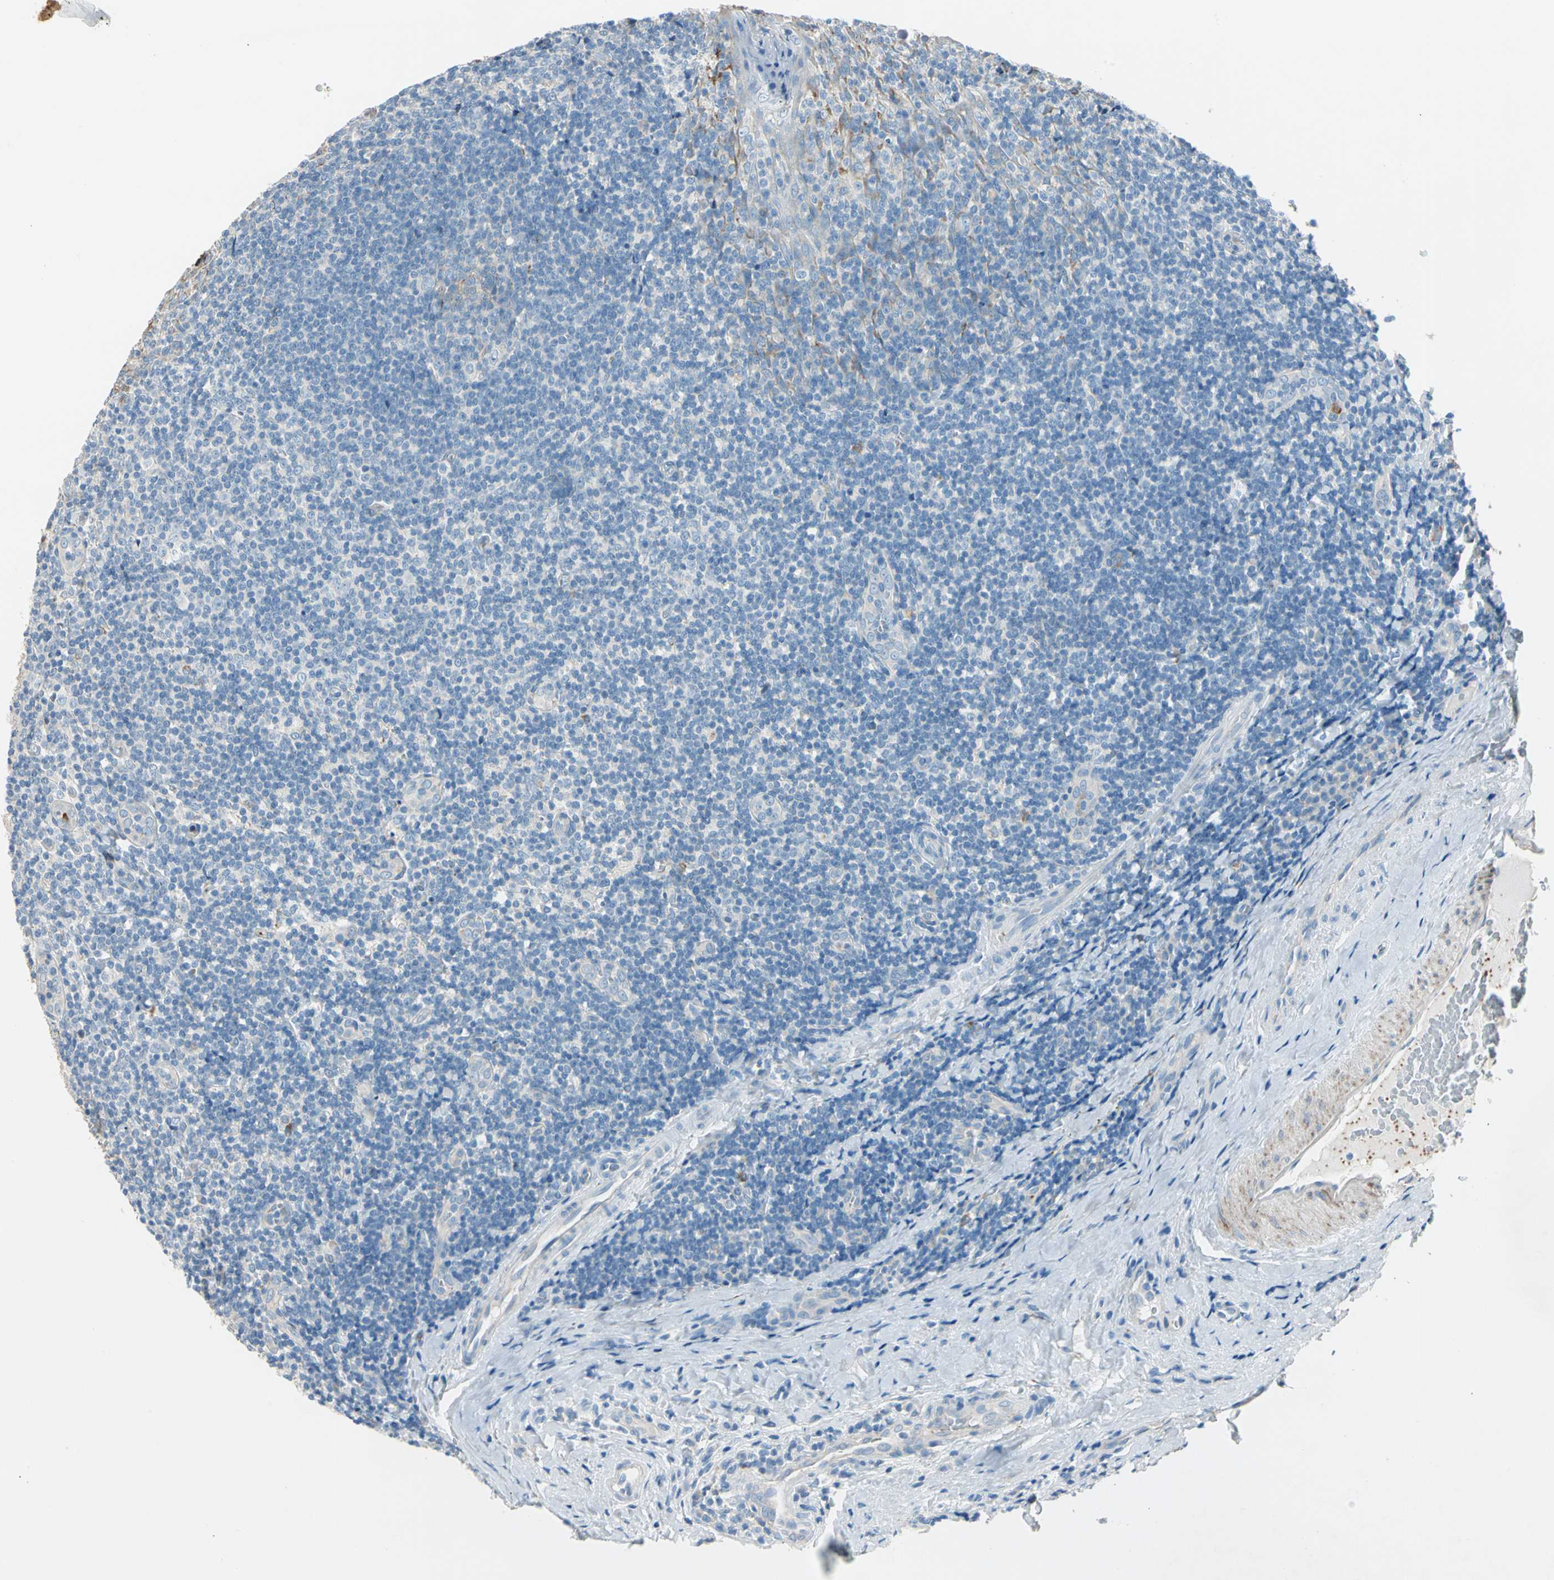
{"staining": {"intensity": "weak", "quantity": ">75%", "location": "cytoplasmic/membranous"}, "tissue": "tonsil", "cell_type": "Germinal center cells", "image_type": "normal", "snomed": [{"axis": "morphology", "description": "Normal tissue, NOS"}, {"axis": "topography", "description": "Tonsil"}], "caption": "Germinal center cells display weak cytoplasmic/membranous staining in approximately >75% of cells in unremarkable tonsil.", "gene": "LY6G6F", "patient": {"sex": "male", "age": 31}}